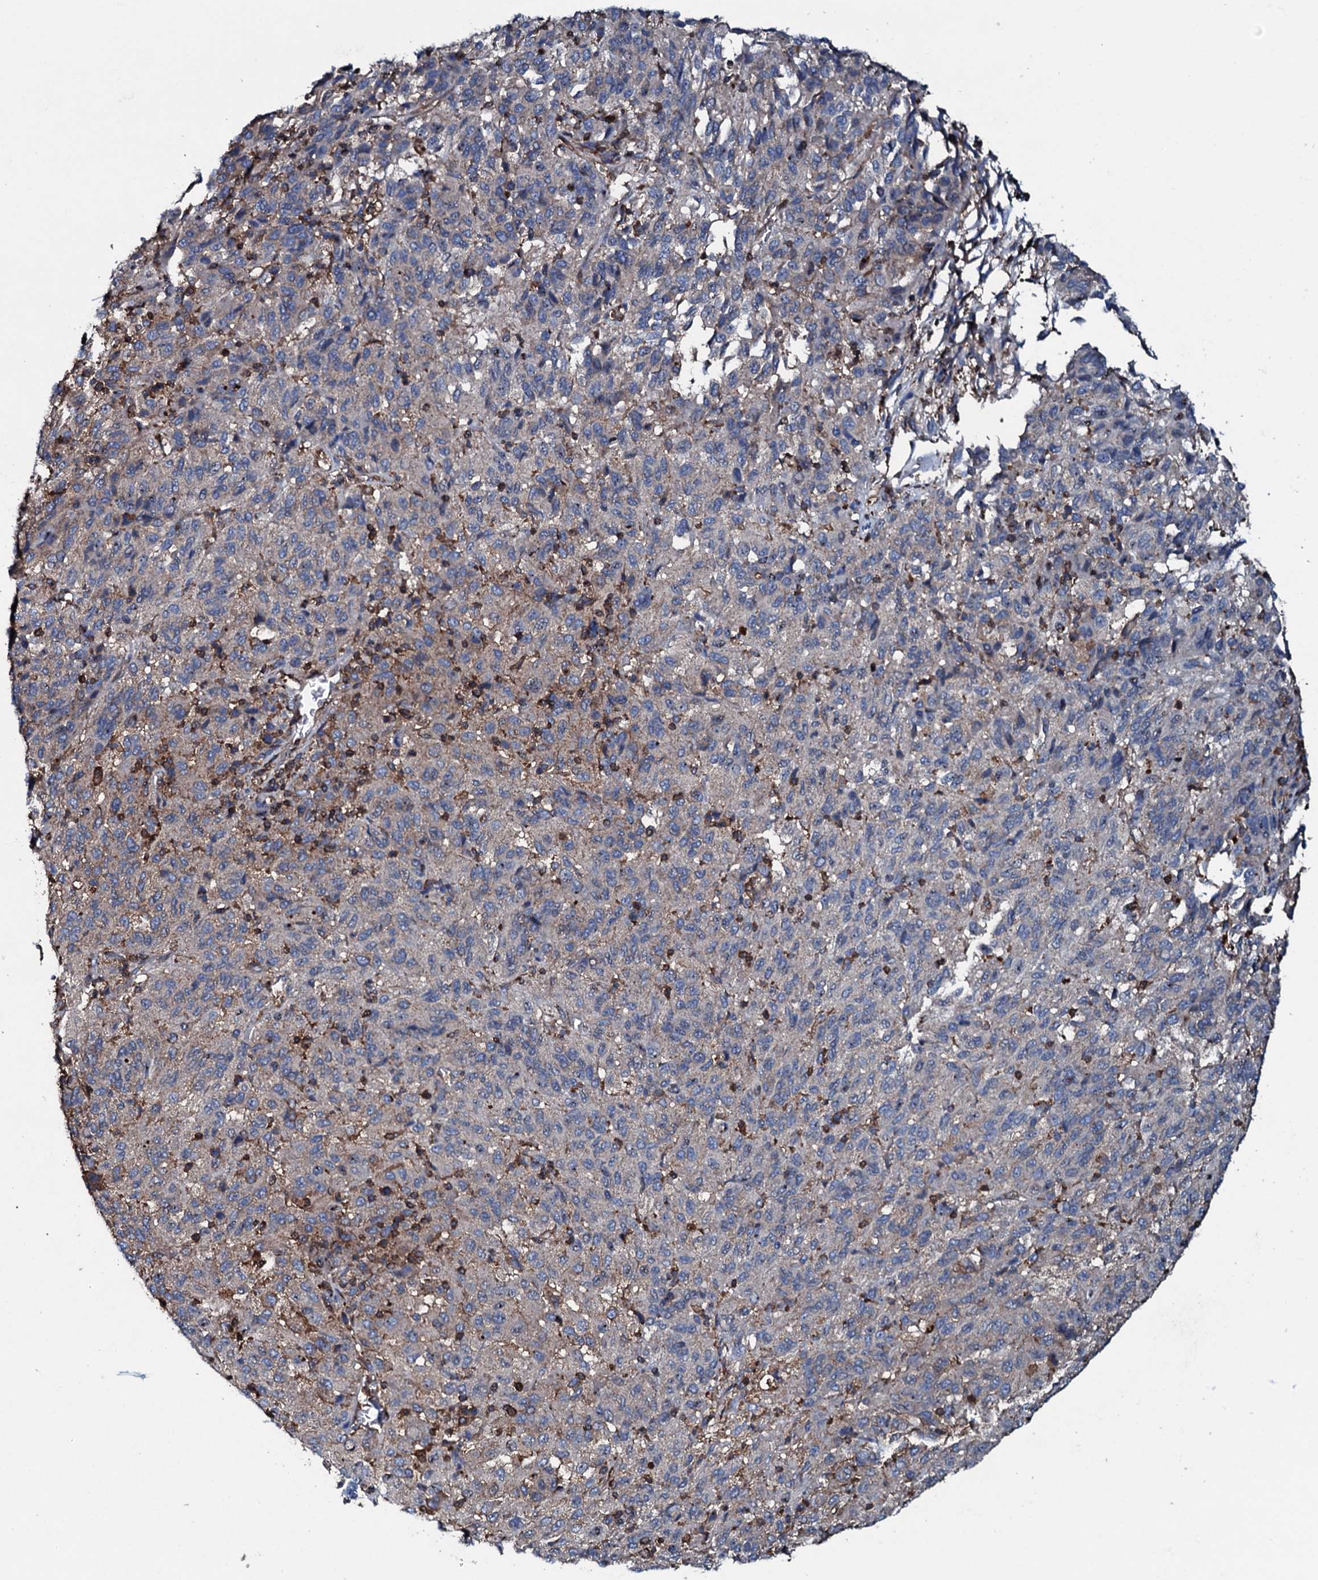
{"staining": {"intensity": "negative", "quantity": "none", "location": "none"}, "tissue": "melanoma", "cell_type": "Tumor cells", "image_type": "cancer", "snomed": [{"axis": "morphology", "description": "Malignant melanoma, Metastatic site"}, {"axis": "topography", "description": "Lung"}], "caption": "IHC of human melanoma displays no expression in tumor cells. (DAB immunohistochemistry with hematoxylin counter stain).", "gene": "MS4A4E", "patient": {"sex": "male", "age": 64}}